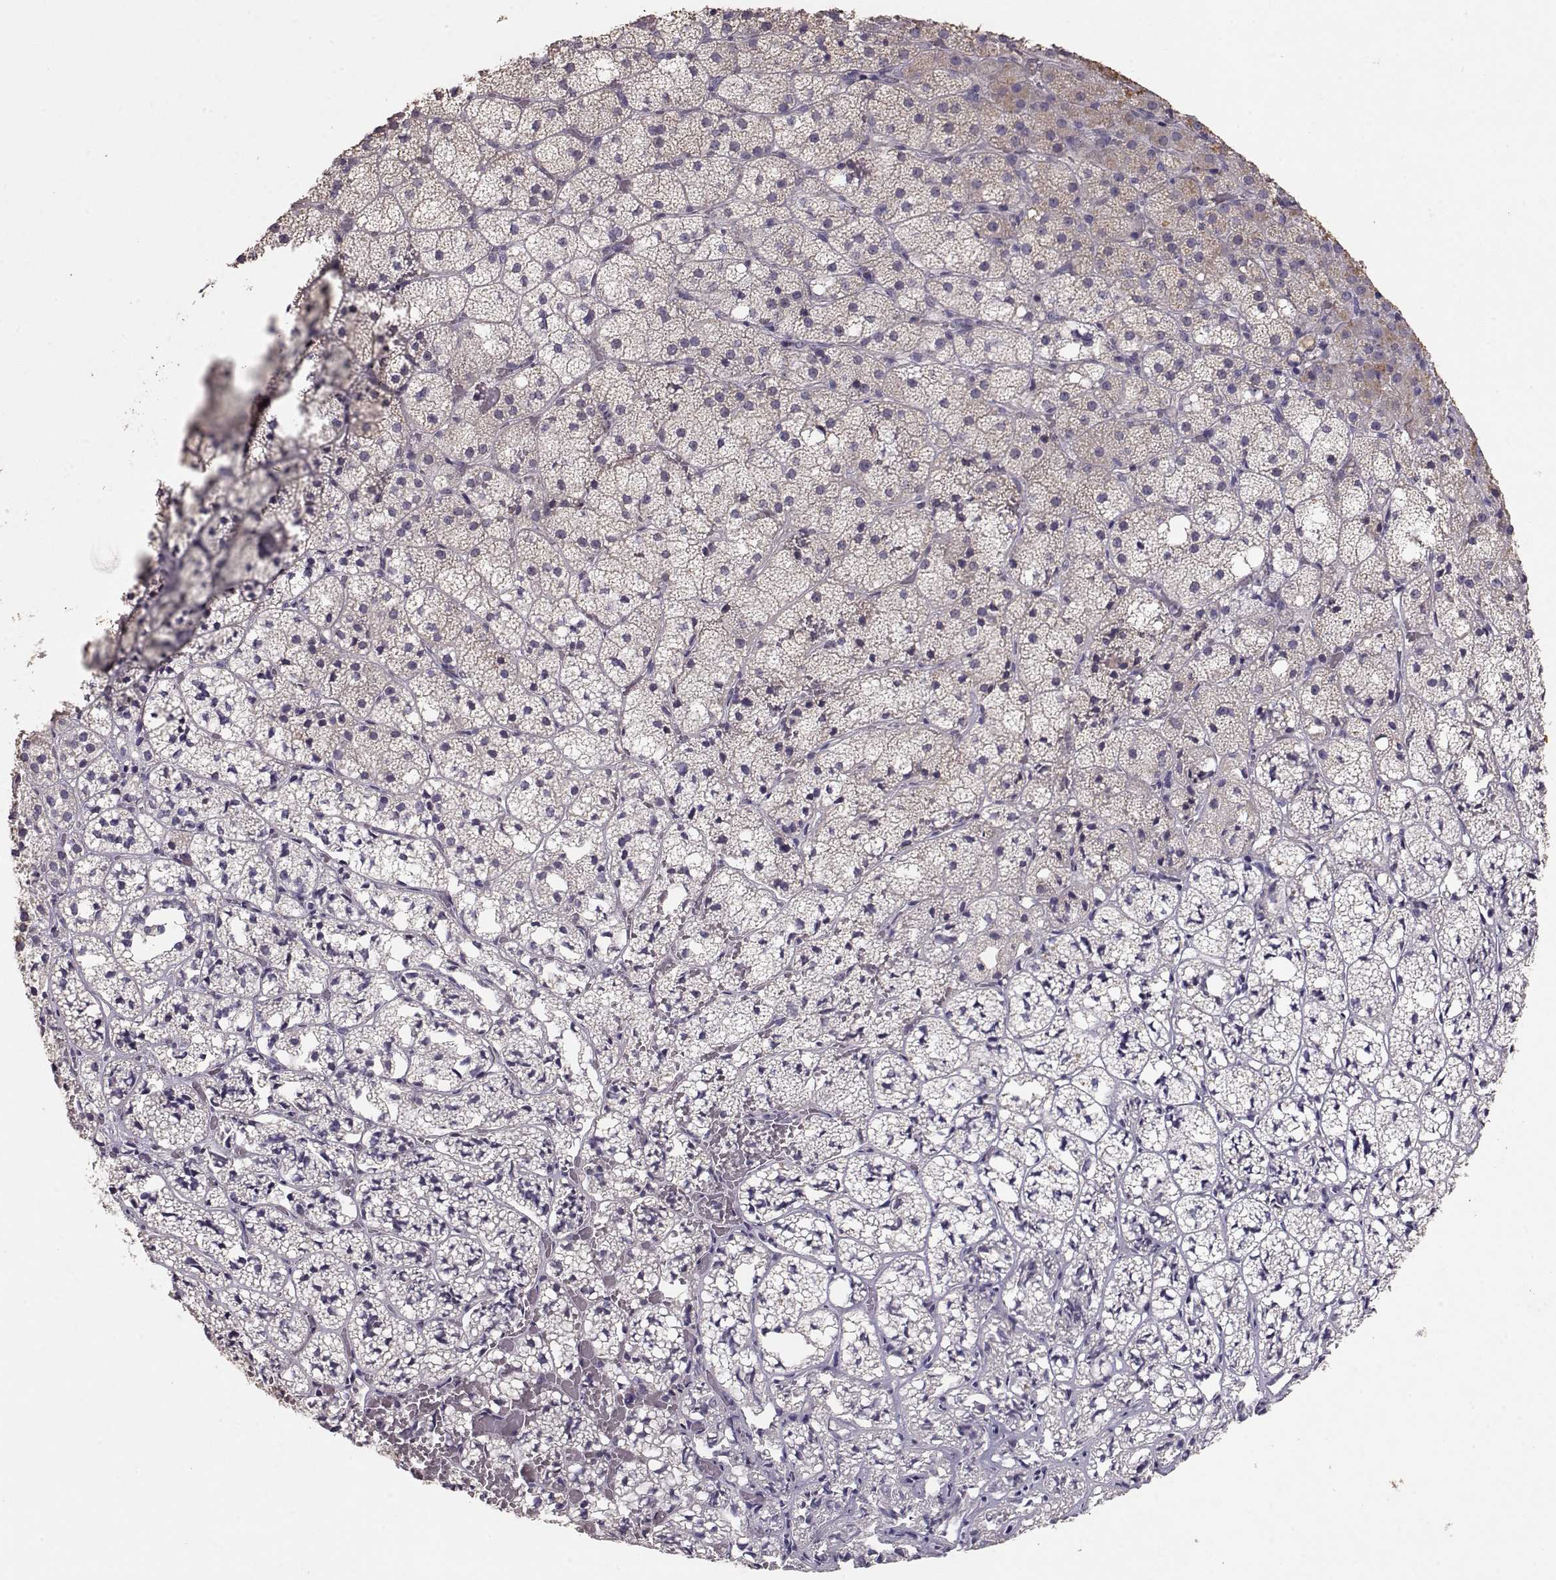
{"staining": {"intensity": "weak", "quantity": "<25%", "location": "cytoplasmic/membranous"}, "tissue": "adrenal gland", "cell_type": "Glandular cells", "image_type": "normal", "snomed": [{"axis": "morphology", "description": "Normal tissue, NOS"}, {"axis": "topography", "description": "Adrenal gland"}], "caption": "Protein analysis of benign adrenal gland demonstrates no significant expression in glandular cells. The staining was performed using DAB to visualize the protein expression in brown, while the nuclei were stained in blue with hematoxylin (Magnification: 20x).", "gene": "PMCH", "patient": {"sex": "male", "age": 53}}